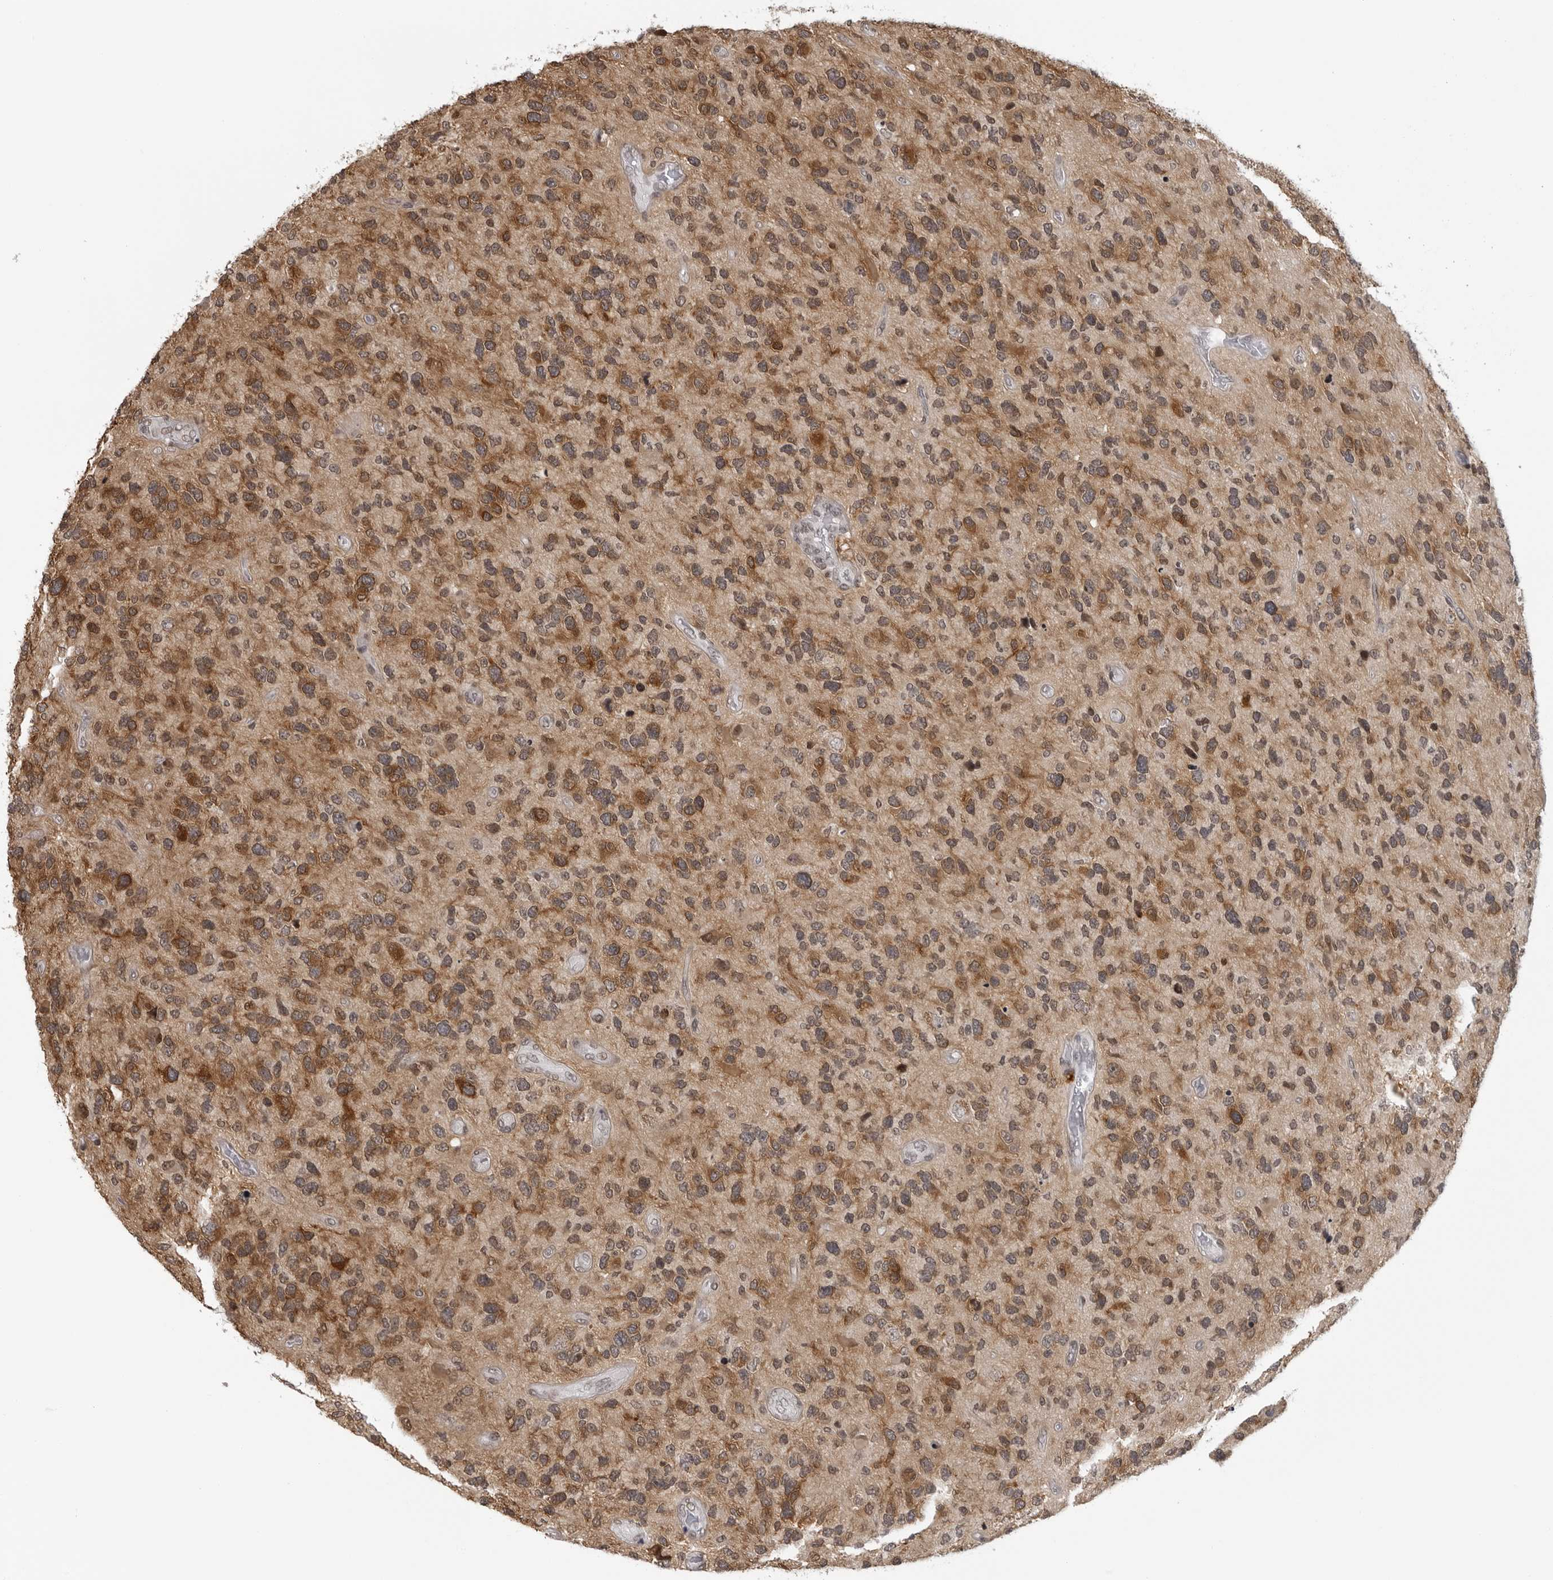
{"staining": {"intensity": "moderate", "quantity": ">75%", "location": "cytoplasmic/membranous,nuclear"}, "tissue": "glioma", "cell_type": "Tumor cells", "image_type": "cancer", "snomed": [{"axis": "morphology", "description": "Glioma, malignant, High grade"}, {"axis": "topography", "description": "Brain"}], "caption": "This is a micrograph of IHC staining of glioma, which shows moderate staining in the cytoplasmic/membranous and nuclear of tumor cells.", "gene": "MAF", "patient": {"sex": "female", "age": 58}}